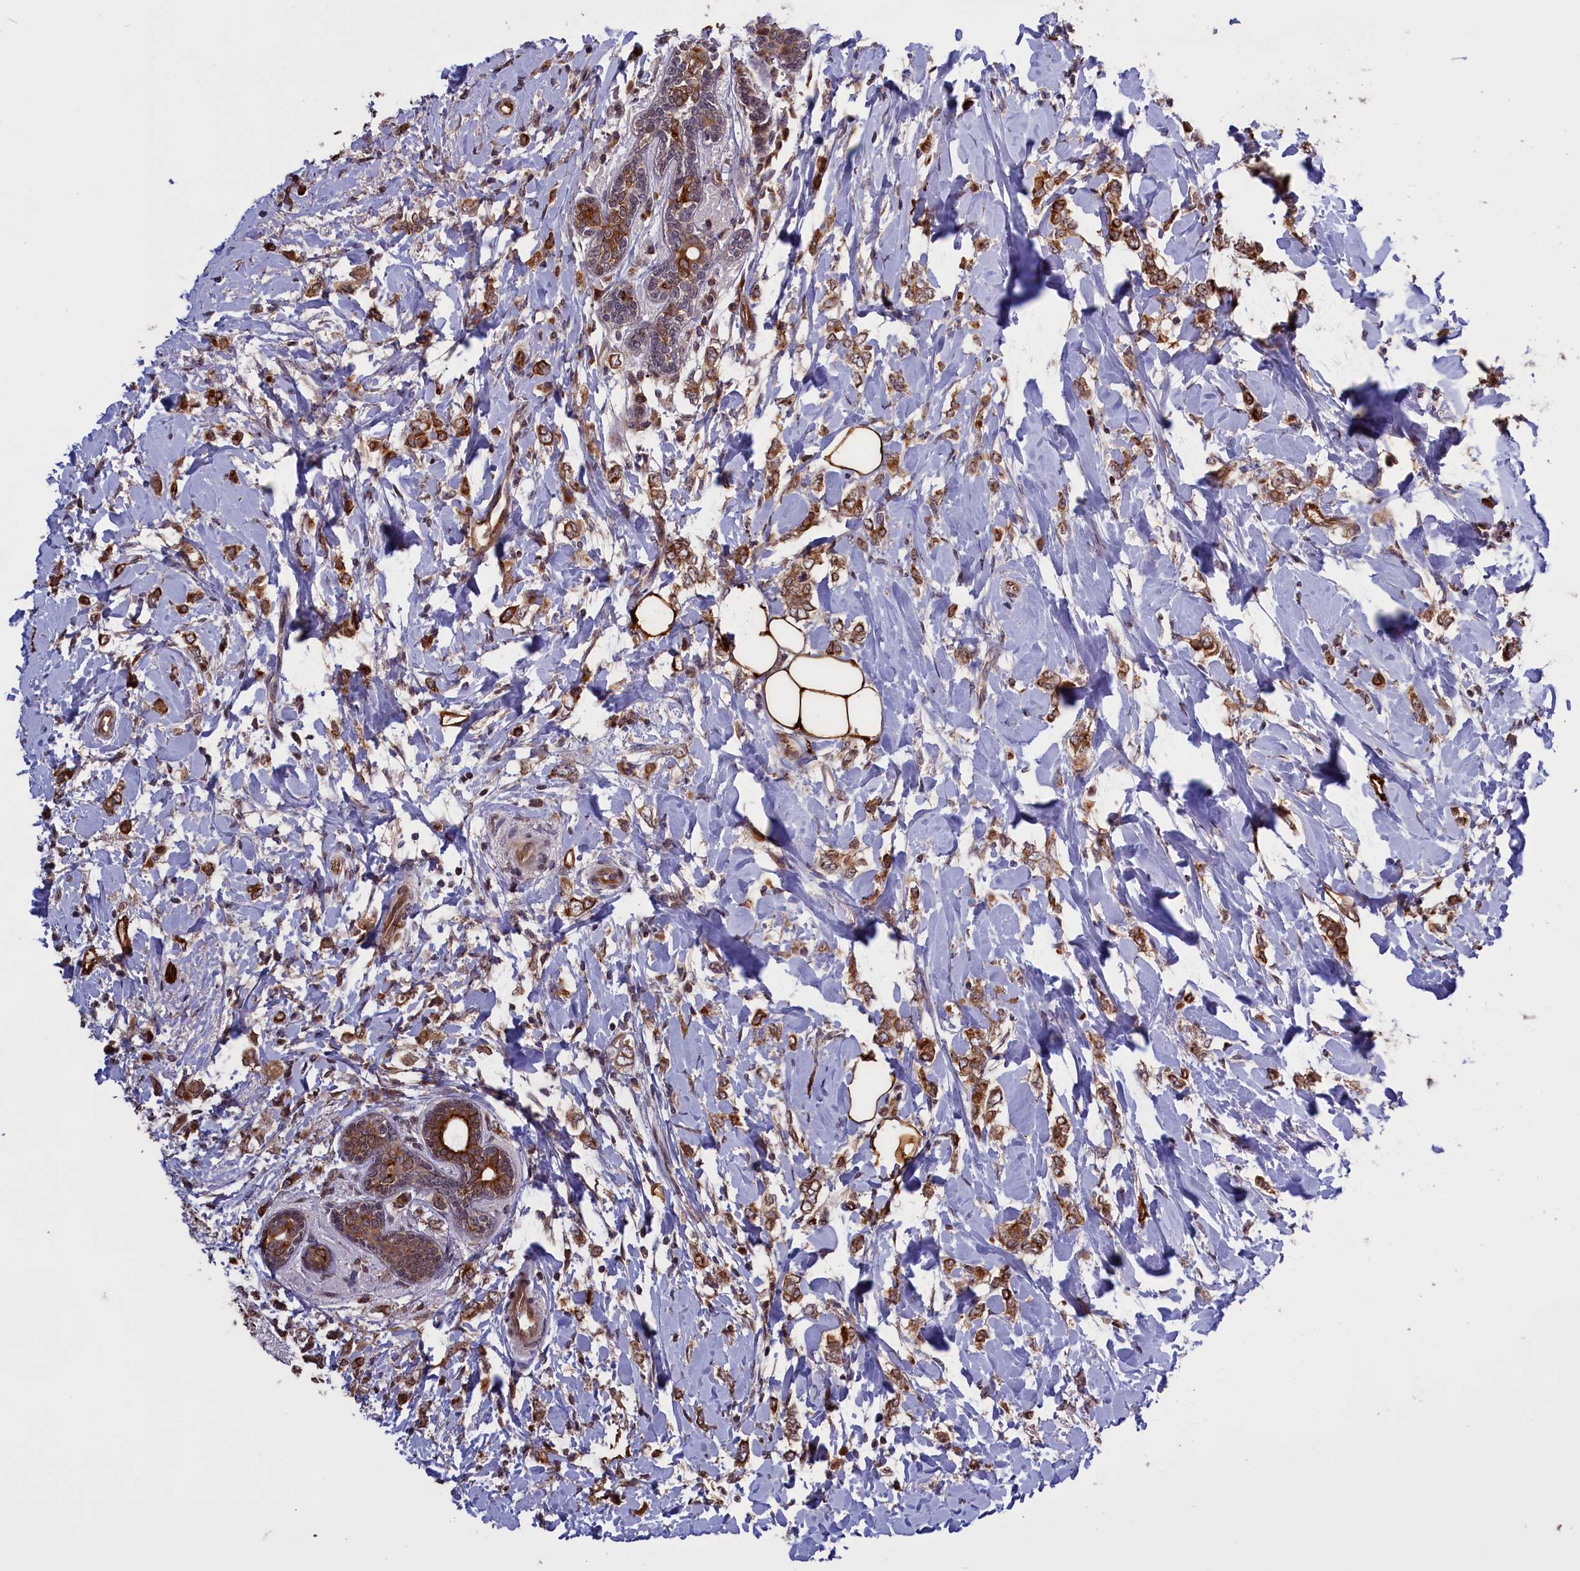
{"staining": {"intensity": "strong", "quantity": ">75%", "location": "cytoplasmic/membranous"}, "tissue": "breast cancer", "cell_type": "Tumor cells", "image_type": "cancer", "snomed": [{"axis": "morphology", "description": "Normal tissue, NOS"}, {"axis": "morphology", "description": "Lobular carcinoma"}, {"axis": "topography", "description": "Breast"}], "caption": "Protein expression by IHC reveals strong cytoplasmic/membranous positivity in approximately >75% of tumor cells in lobular carcinoma (breast). (IHC, brightfield microscopy, high magnification).", "gene": "DENND1B", "patient": {"sex": "female", "age": 47}}